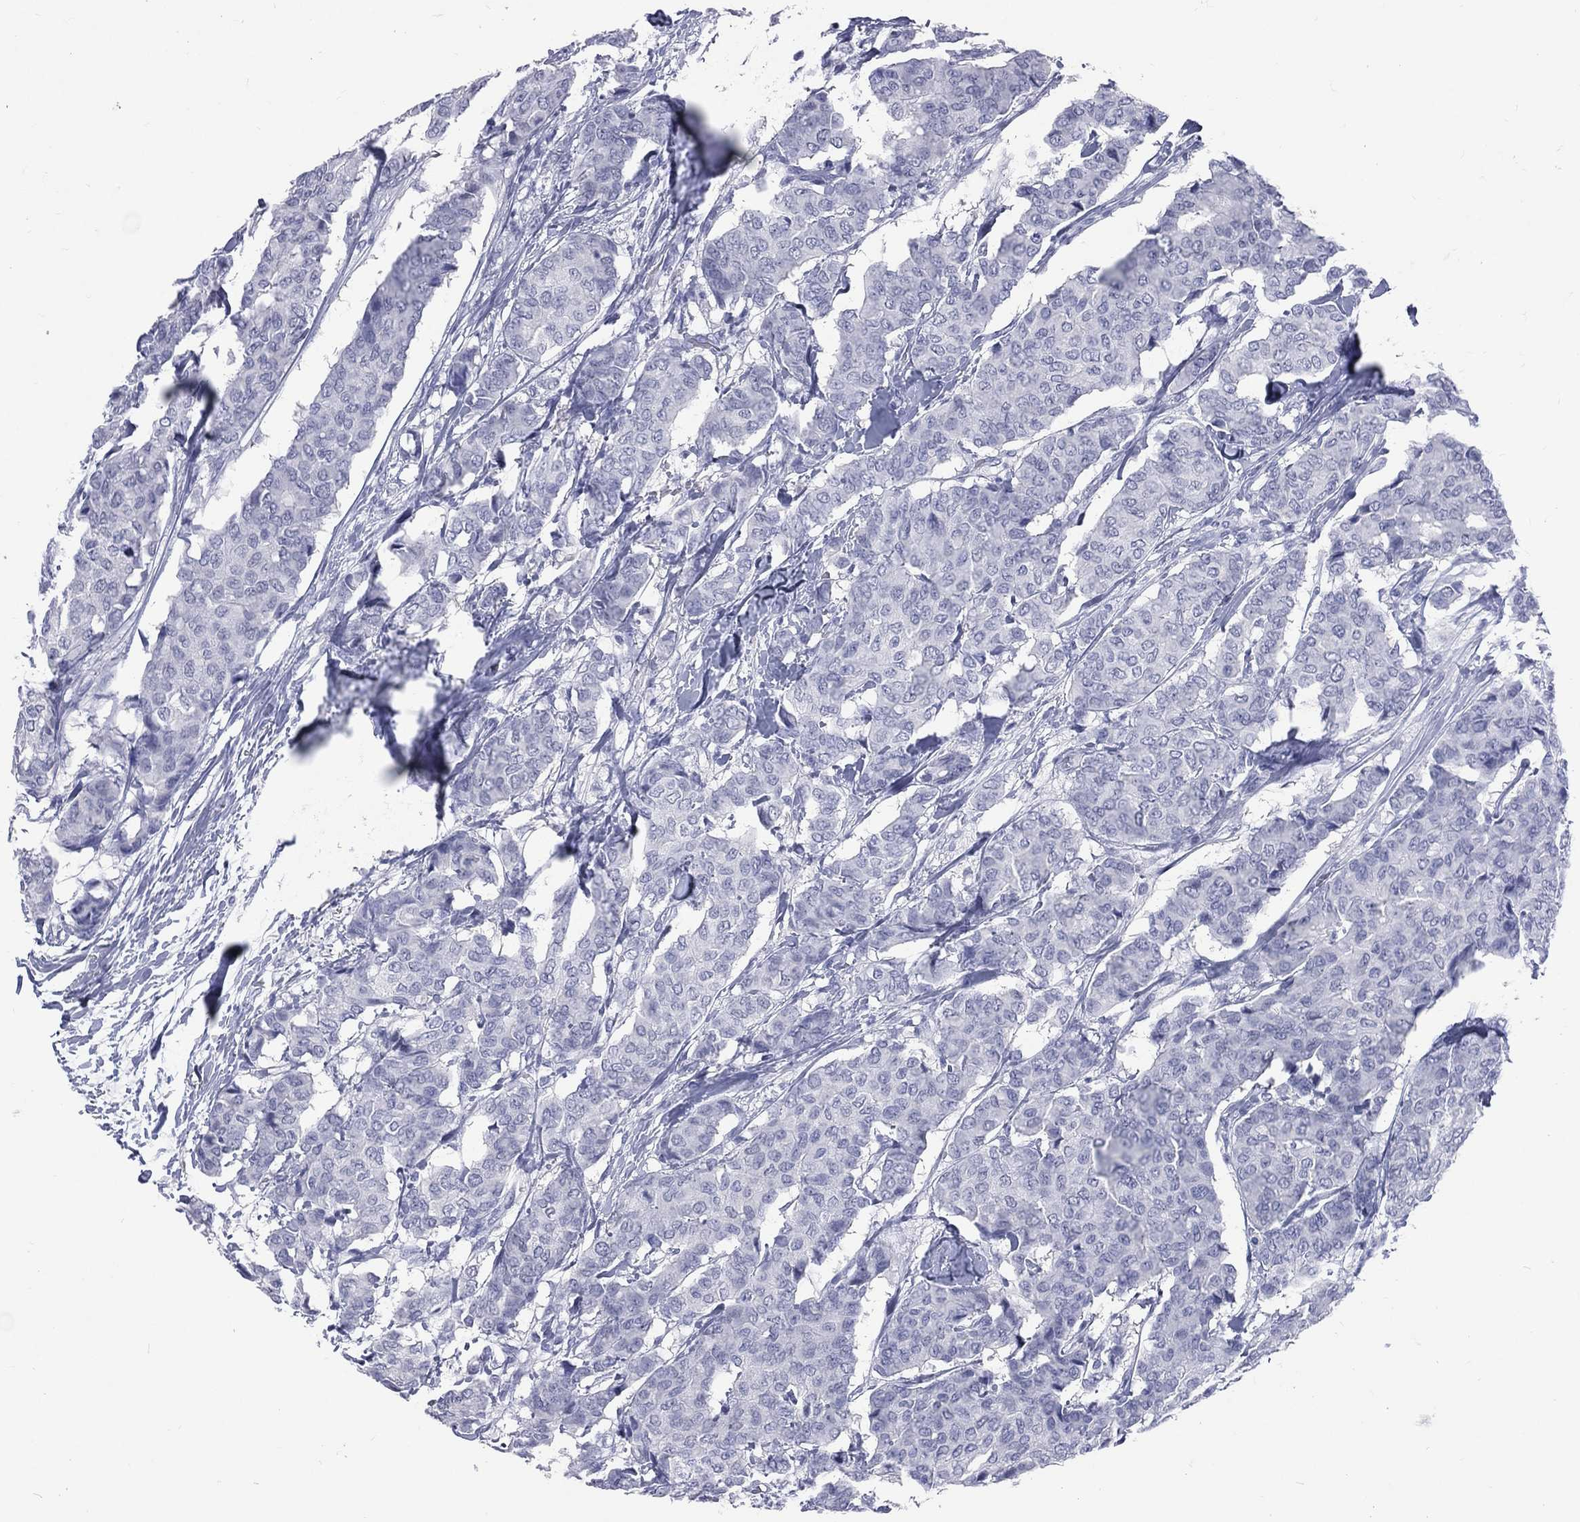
{"staining": {"intensity": "negative", "quantity": "none", "location": "none"}, "tissue": "breast cancer", "cell_type": "Tumor cells", "image_type": "cancer", "snomed": [{"axis": "morphology", "description": "Duct carcinoma"}, {"axis": "topography", "description": "Breast"}], "caption": "The IHC histopathology image has no significant positivity in tumor cells of breast cancer tissue.", "gene": "MLLT10", "patient": {"sex": "female", "age": 75}}